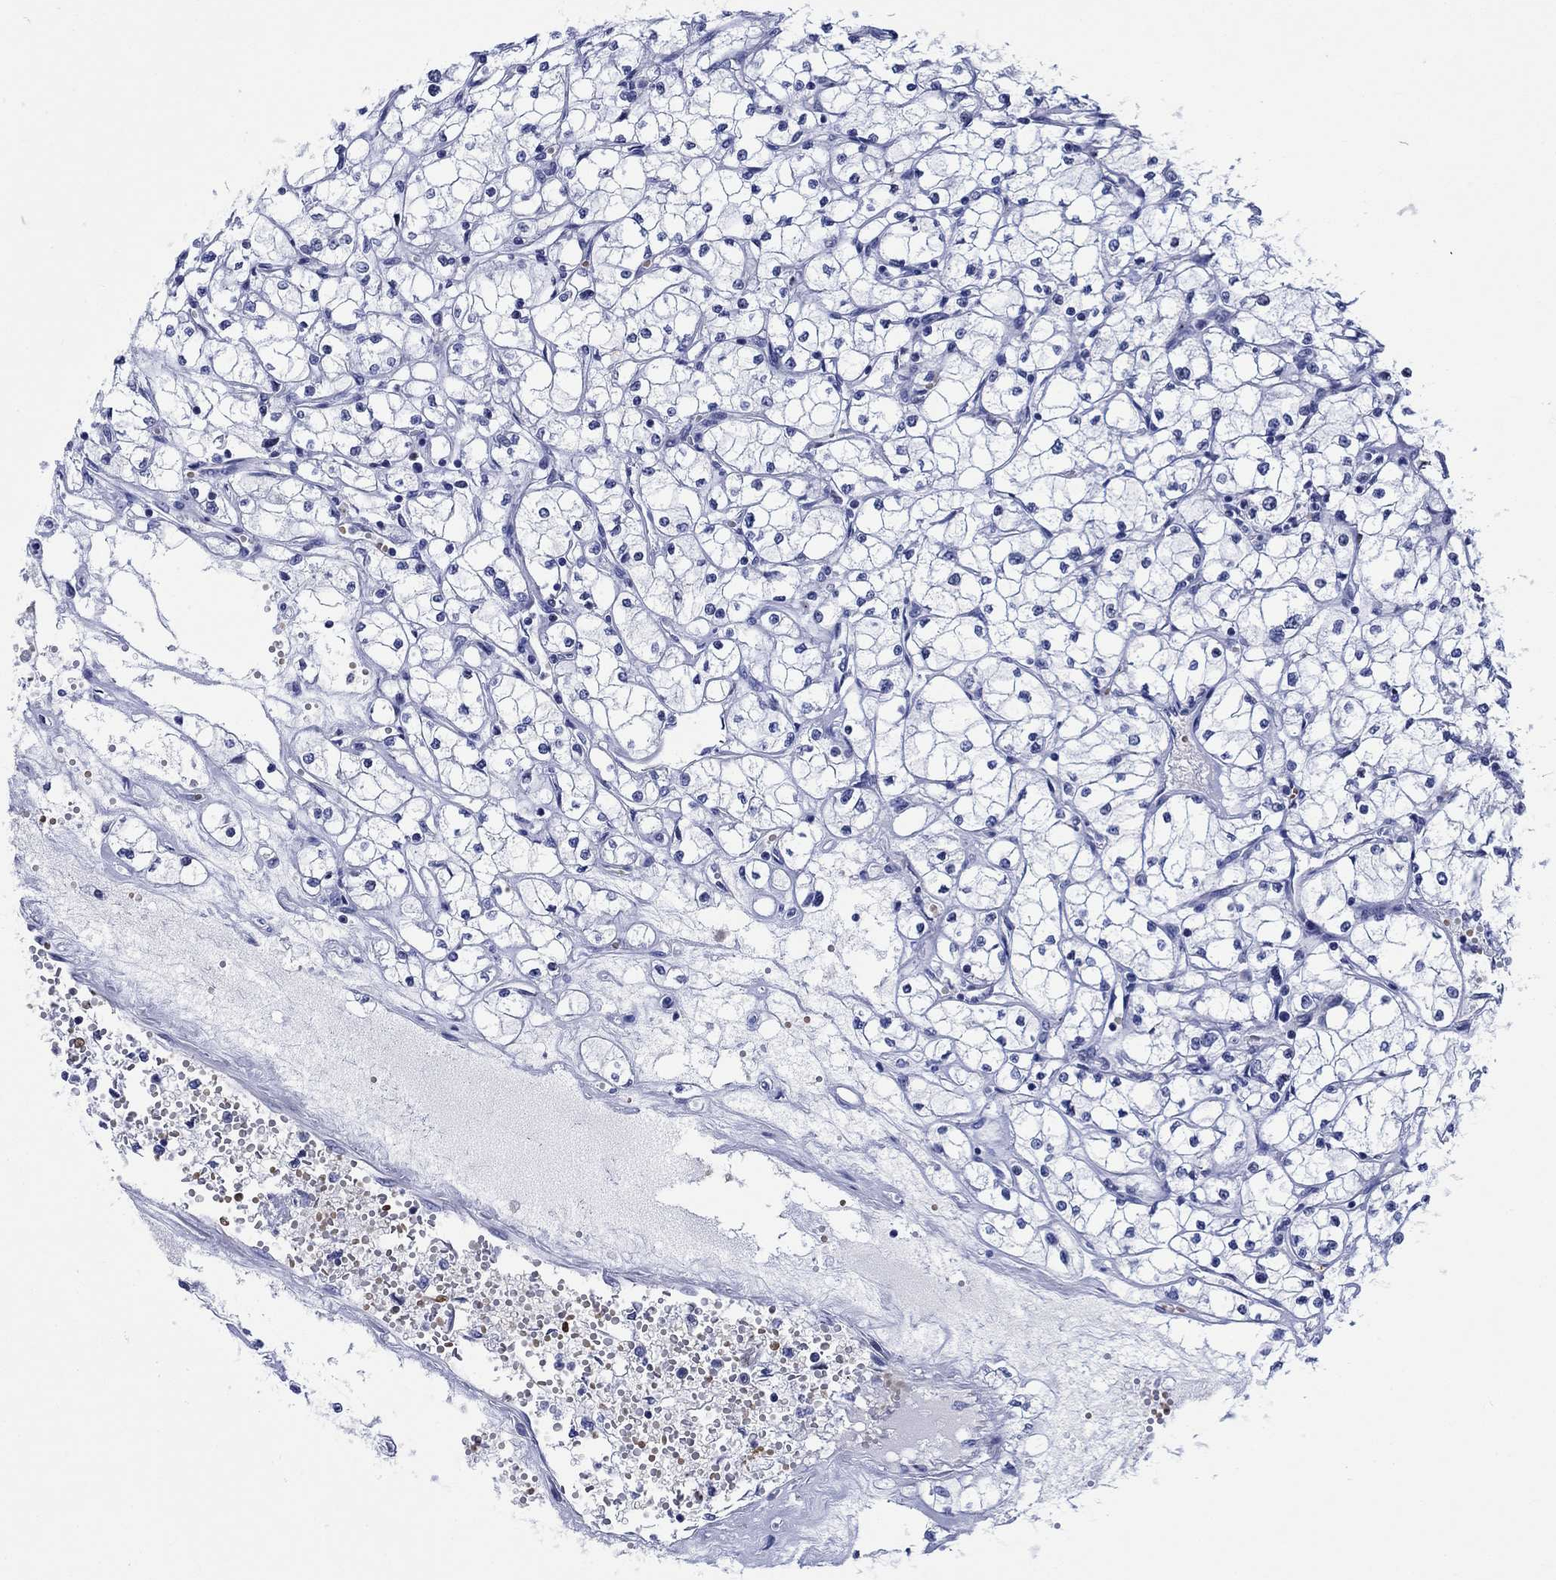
{"staining": {"intensity": "negative", "quantity": "none", "location": "none"}, "tissue": "renal cancer", "cell_type": "Tumor cells", "image_type": "cancer", "snomed": [{"axis": "morphology", "description": "Adenocarcinoma, NOS"}, {"axis": "topography", "description": "Kidney"}], "caption": "This photomicrograph is of renal adenocarcinoma stained with IHC to label a protein in brown with the nuclei are counter-stained blue. There is no staining in tumor cells. (DAB (3,3'-diaminobenzidine) IHC with hematoxylin counter stain).", "gene": "ZNF446", "patient": {"sex": "male", "age": 67}}